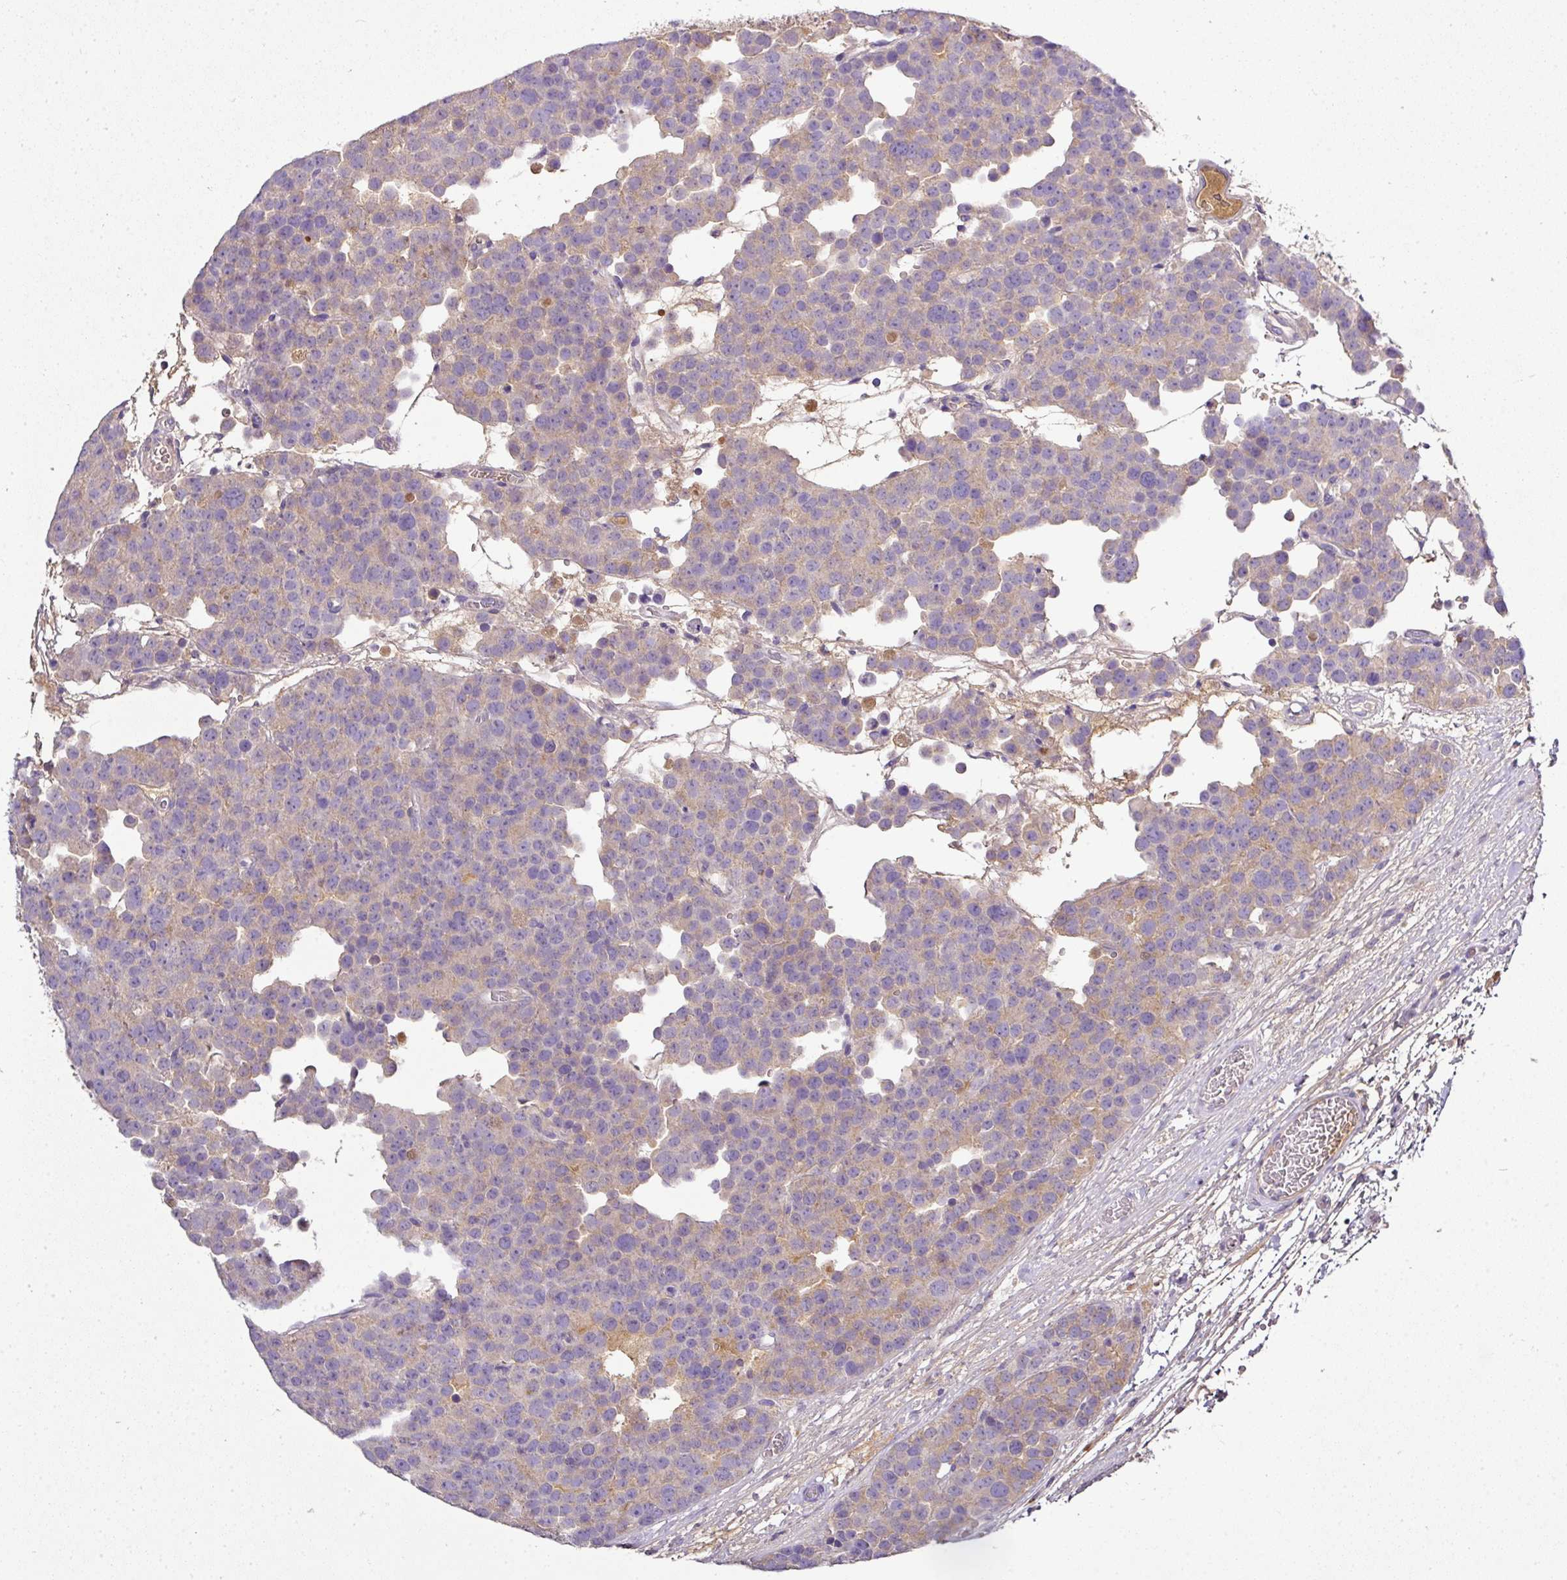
{"staining": {"intensity": "weak", "quantity": "<25%", "location": "cytoplasmic/membranous"}, "tissue": "testis cancer", "cell_type": "Tumor cells", "image_type": "cancer", "snomed": [{"axis": "morphology", "description": "Seminoma, NOS"}, {"axis": "topography", "description": "Testis"}], "caption": "Tumor cells are negative for brown protein staining in testis cancer.", "gene": "CAB39L", "patient": {"sex": "male", "age": 71}}